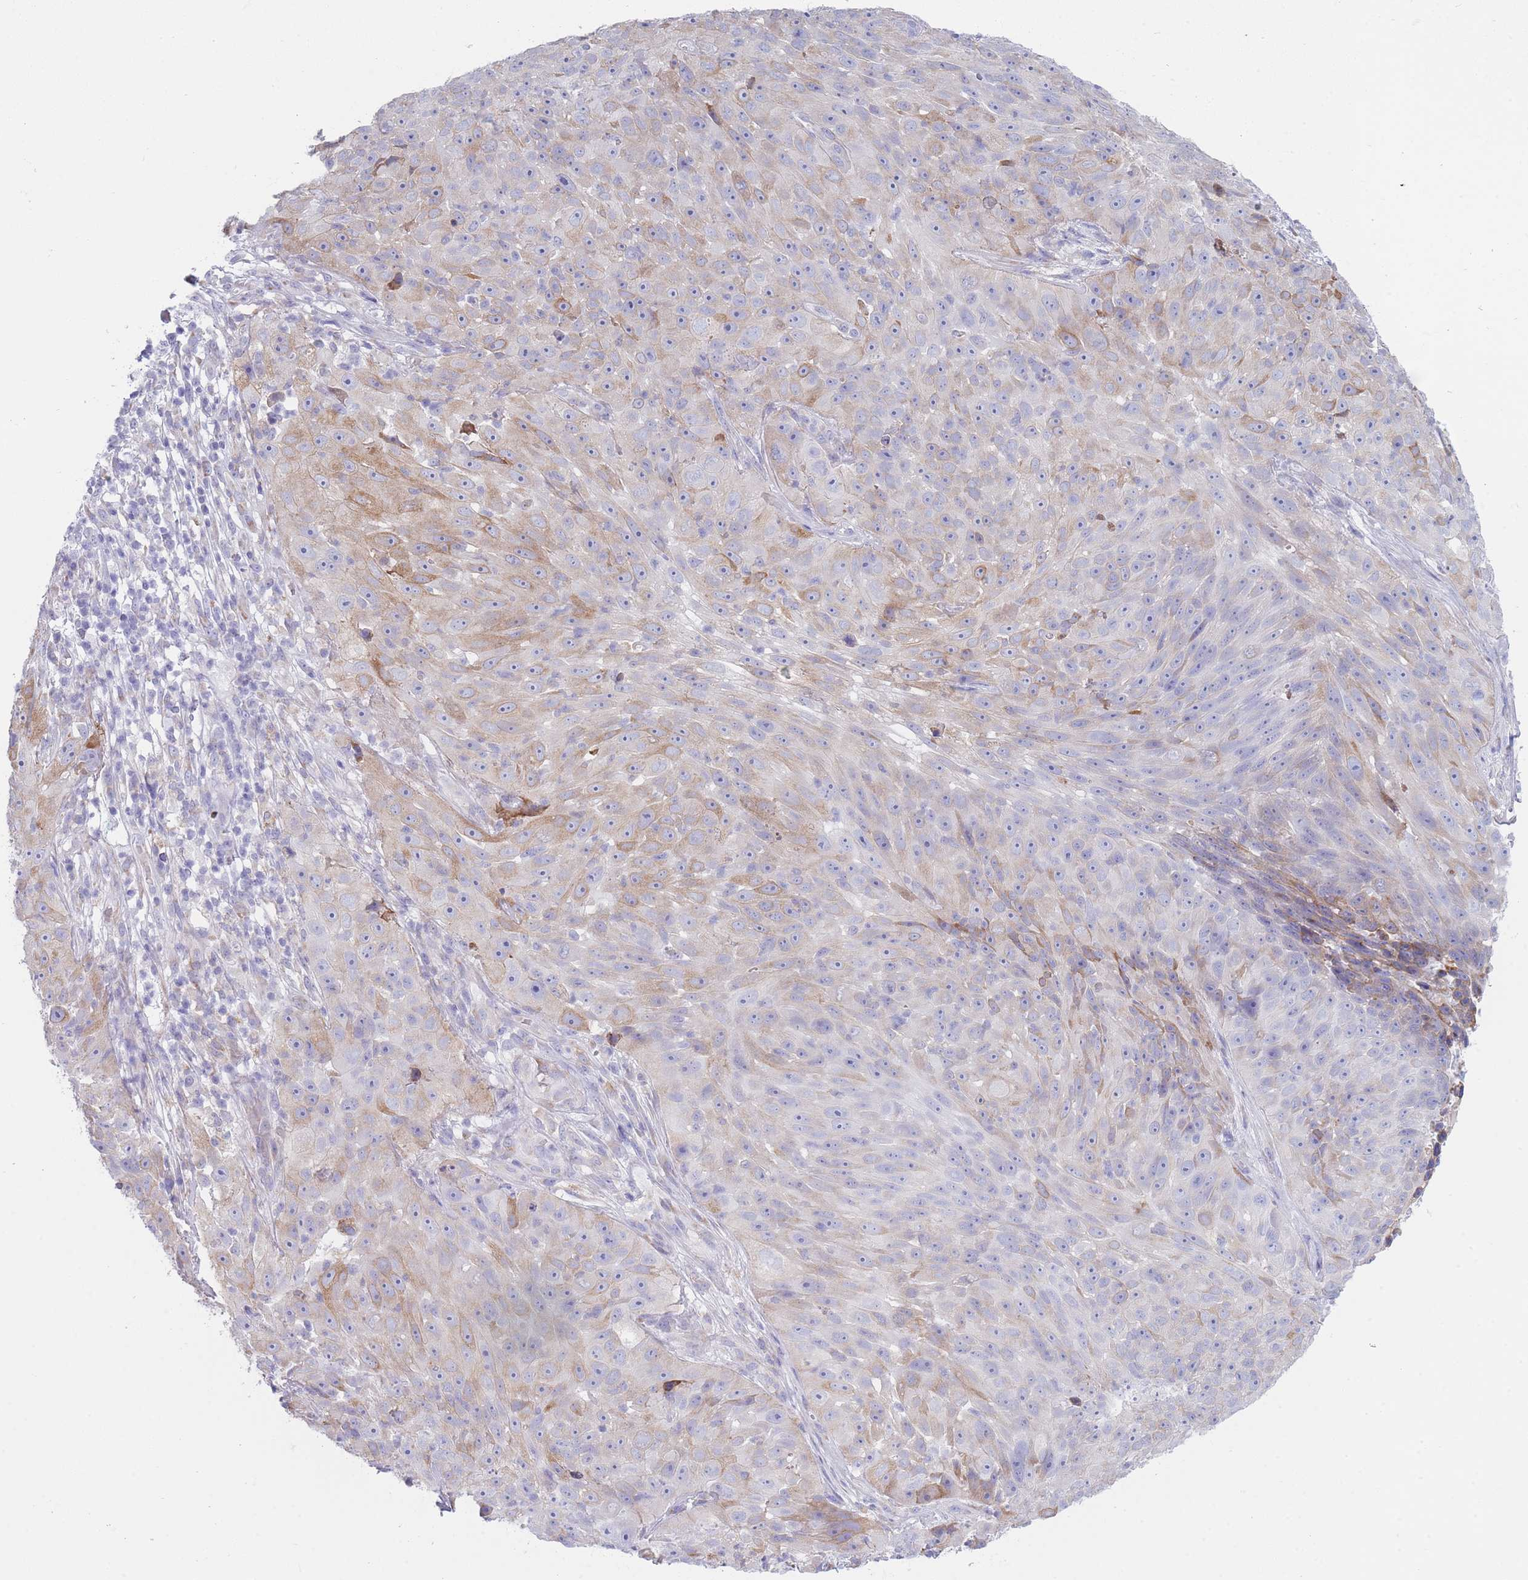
{"staining": {"intensity": "moderate", "quantity": "<25%", "location": "cytoplasmic/membranous"}, "tissue": "skin cancer", "cell_type": "Tumor cells", "image_type": "cancer", "snomed": [{"axis": "morphology", "description": "Squamous cell carcinoma, NOS"}, {"axis": "topography", "description": "Skin"}], "caption": "IHC (DAB (3,3'-diaminobenzidine)) staining of skin squamous cell carcinoma displays moderate cytoplasmic/membranous protein staining in approximately <25% of tumor cells. The staining was performed using DAB (3,3'-diaminobenzidine), with brown indicating positive protein expression. Nuclei are stained blue with hematoxylin.", "gene": "XKR8", "patient": {"sex": "female", "age": 87}}